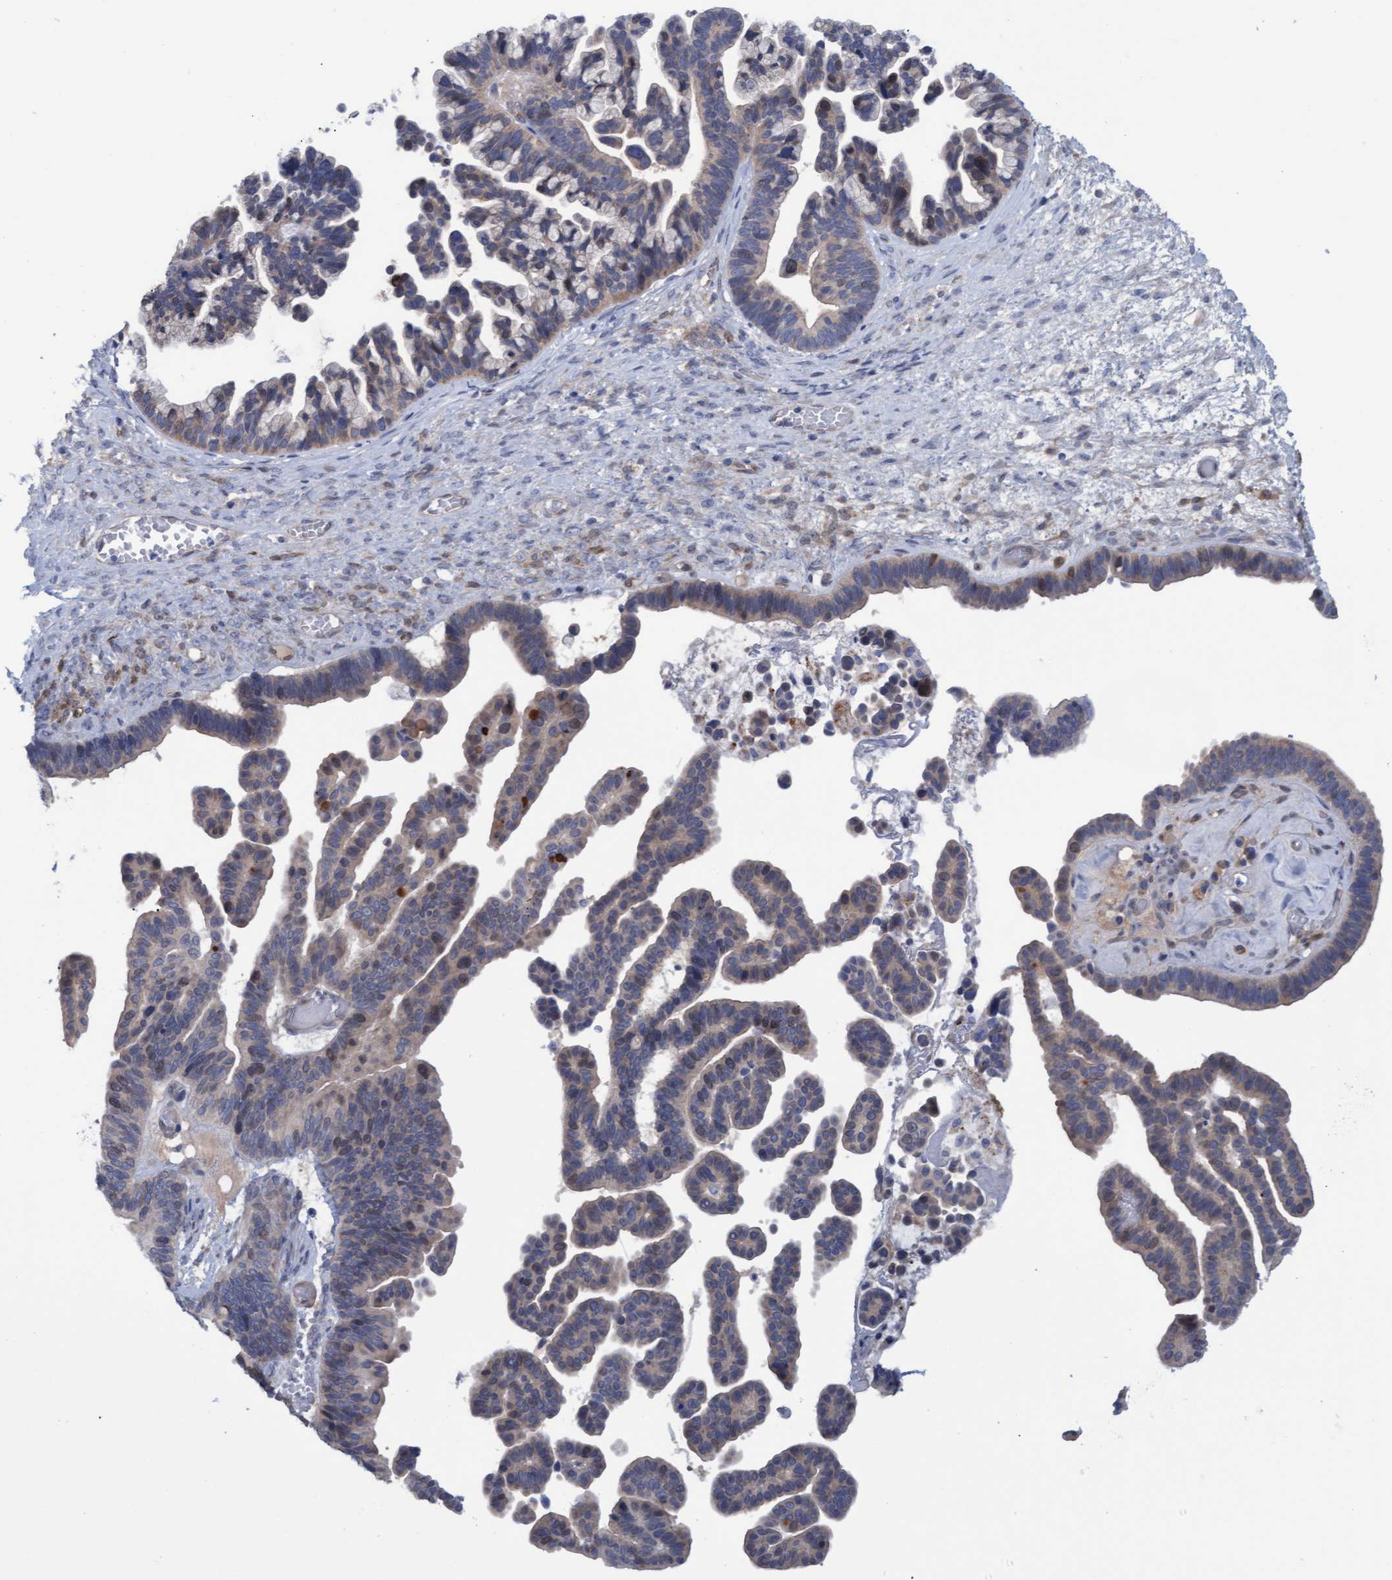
{"staining": {"intensity": "weak", "quantity": "<25%", "location": "cytoplasmic/membranous"}, "tissue": "ovarian cancer", "cell_type": "Tumor cells", "image_type": "cancer", "snomed": [{"axis": "morphology", "description": "Cystadenocarcinoma, serous, NOS"}, {"axis": "topography", "description": "Ovary"}], "caption": "The photomicrograph demonstrates no significant positivity in tumor cells of serous cystadenocarcinoma (ovarian). Brightfield microscopy of IHC stained with DAB (3,3'-diaminobenzidine) (brown) and hematoxylin (blue), captured at high magnification.", "gene": "STXBP1", "patient": {"sex": "female", "age": 56}}